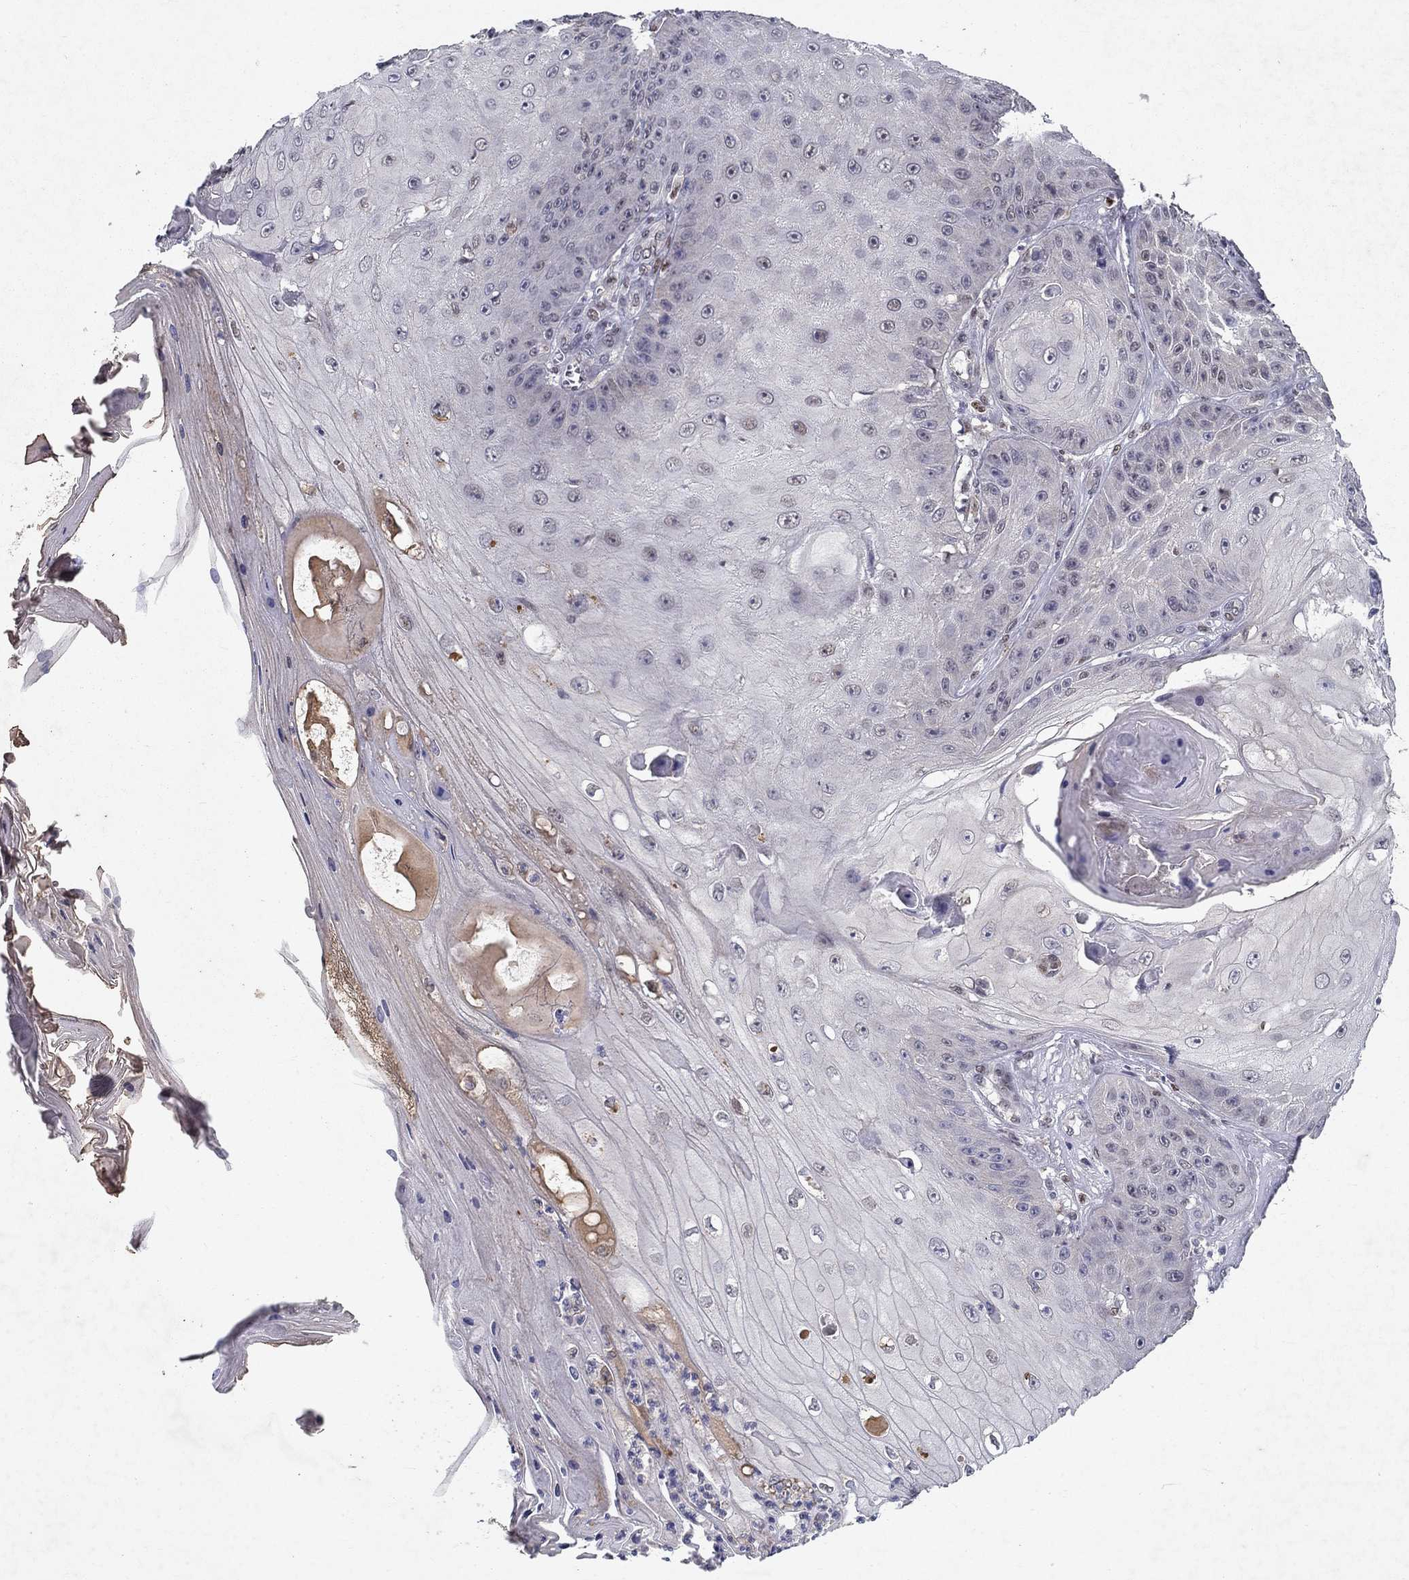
{"staining": {"intensity": "negative", "quantity": "none", "location": "none"}, "tissue": "skin cancer", "cell_type": "Tumor cells", "image_type": "cancer", "snomed": [{"axis": "morphology", "description": "Squamous cell carcinoma, NOS"}, {"axis": "topography", "description": "Skin"}], "caption": "High power microscopy image of an IHC histopathology image of skin squamous cell carcinoma, revealing no significant expression in tumor cells. Brightfield microscopy of immunohistochemistry stained with DAB (brown) and hematoxylin (blue), captured at high magnification.", "gene": "CRTC1", "patient": {"sex": "male", "age": 70}}